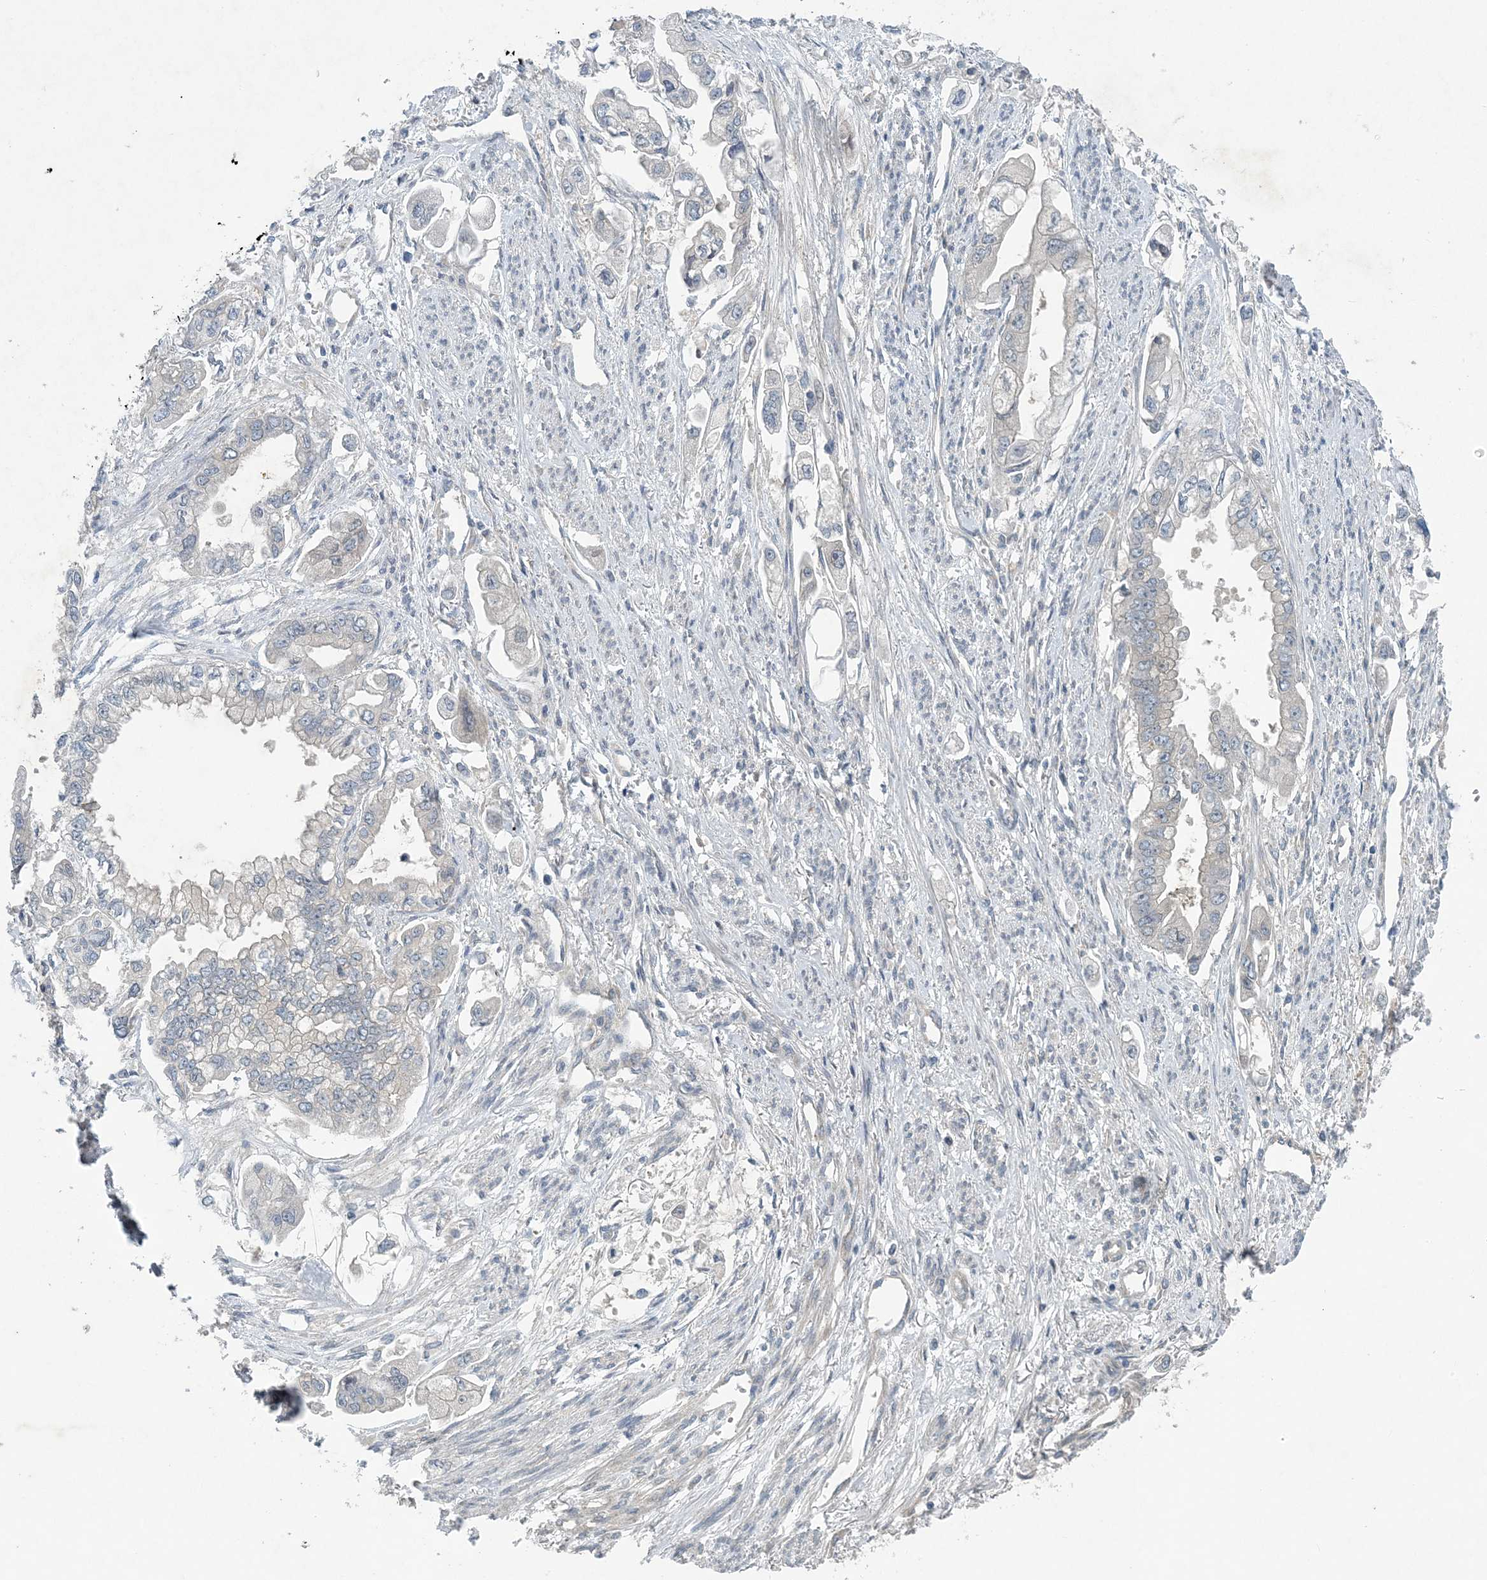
{"staining": {"intensity": "negative", "quantity": "none", "location": "none"}, "tissue": "stomach cancer", "cell_type": "Tumor cells", "image_type": "cancer", "snomed": [{"axis": "morphology", "description": "Adenocarcinoma, NOS"}, {"axis": "topography", "description": "Stomach"}], "caption": "Immunohistochemistry micrograph of neoplastic tissue: stomach adenocarcinoma stained with DAB shows no significant protein positivity in tumor cells. (Stains: DAB IHC with hematoxylin counter stain, Microscopy: brightfield microscopy at high magnification).", "gene": "HIKESHI", "patient": {"sex": "male", "age": 62}}